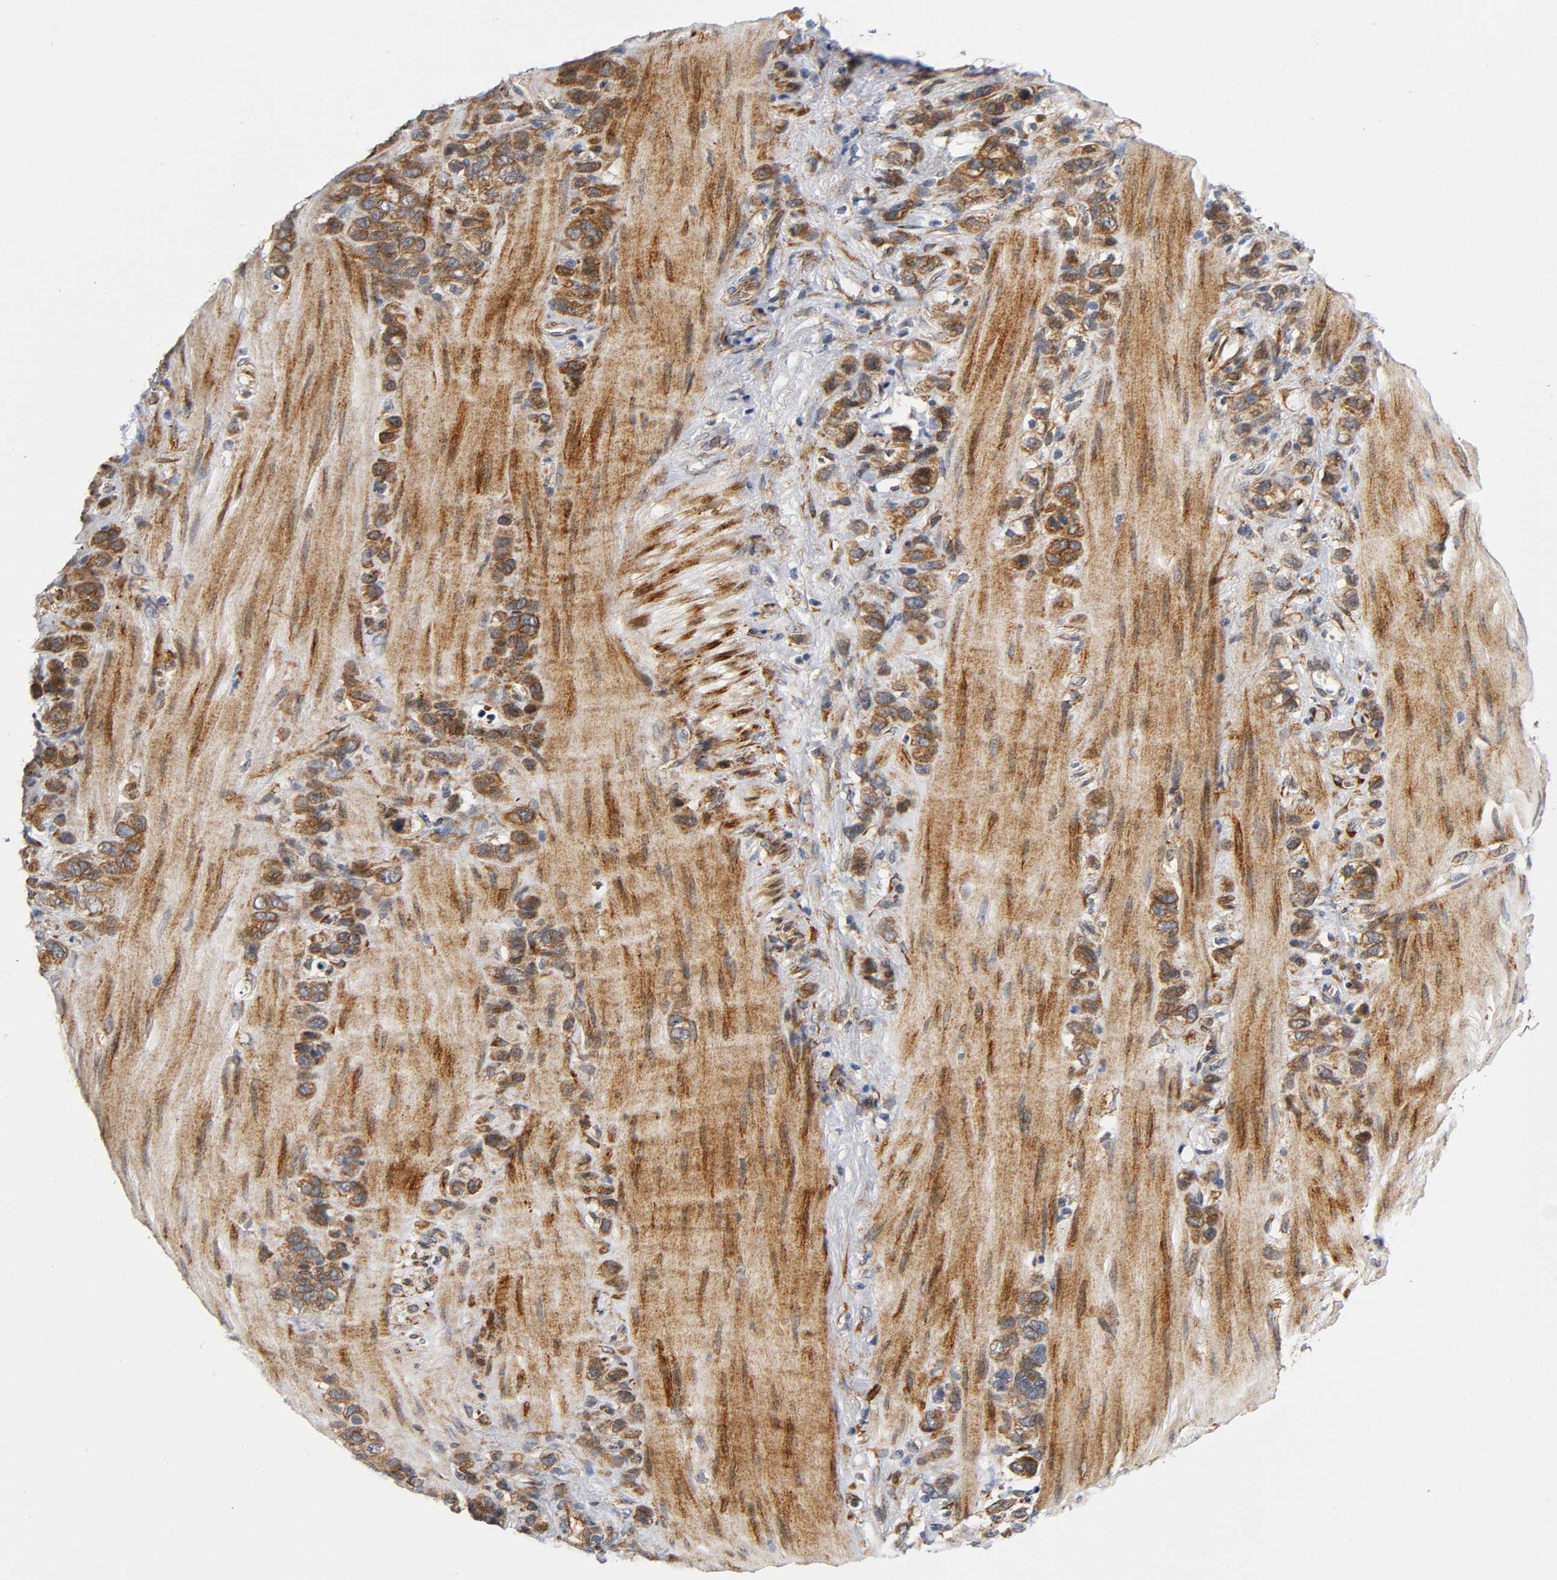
{"staining": {"intensity": "moderate", "quantity": ">75%", "location": "cytoplasmic/membranous"}, "tissue": "stomach cancer", "cell_type": "Tumor cells", "image_type": "cancer", "snomed": [{"axis": "morphology", "description": "Normal tissue, NOS"}, {"axis": "morphology", "description": "Adenocarcinoma, NOS"}, {"axis": "morphology", "description": "Adenocarcinoma, High grade"}, {"axis": "topography", "description": "Stomach, upper"}, {"axis": "topography", "description": "Stomach"}], "caption": "Immunohistochemistry (IHC) photomicrograph of stomach cancer (adenocarcinoma (high-grade)) stained for a protein (brown), which displays medium levels of moderate cytoplasmic/membranous expression in approximately >75% of tumor cells.", "gene": "SOS2", "patient": {"sex": "female", "age": 65}}